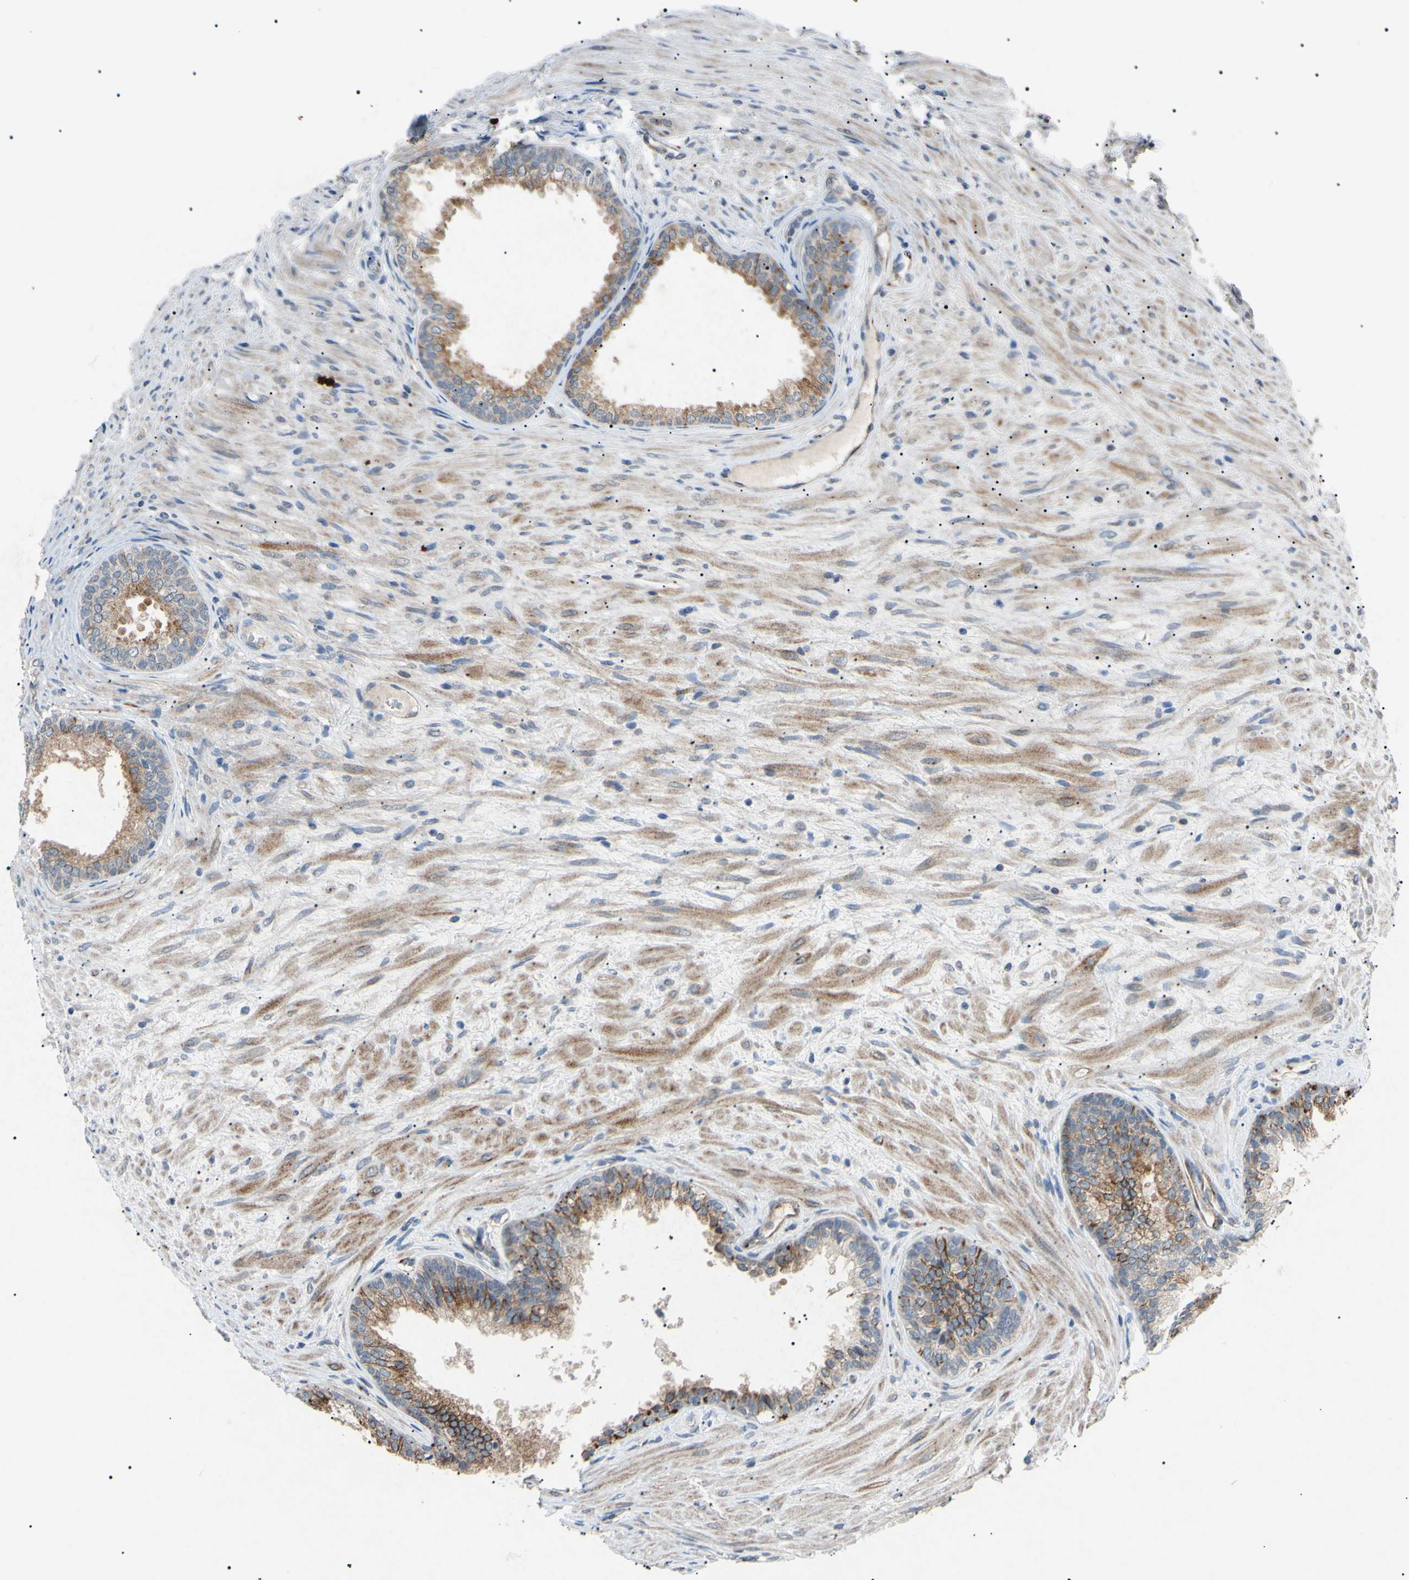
{"staining": {"intensity": "moderate", "quantity": "25%-75%", "location": "cytoplasmic/membranous"}, "tissue": "prostate", "cell_type": "Glandular cells", "image_type": "normal", "snomed": [{"axis": "morphology", "description": "Normal tissue, NOS"}, {"axis": "topography", "description": "Prostate"}], "caption": "Immunohistochemistry of unremarkable prostate reveals medium levels of moderate cytoplasmic/membranous positivity in approximately 25%-75% of glandular cells.", "gene": "TUBB4A", "patient": {"sex": "male", "age": 76}}